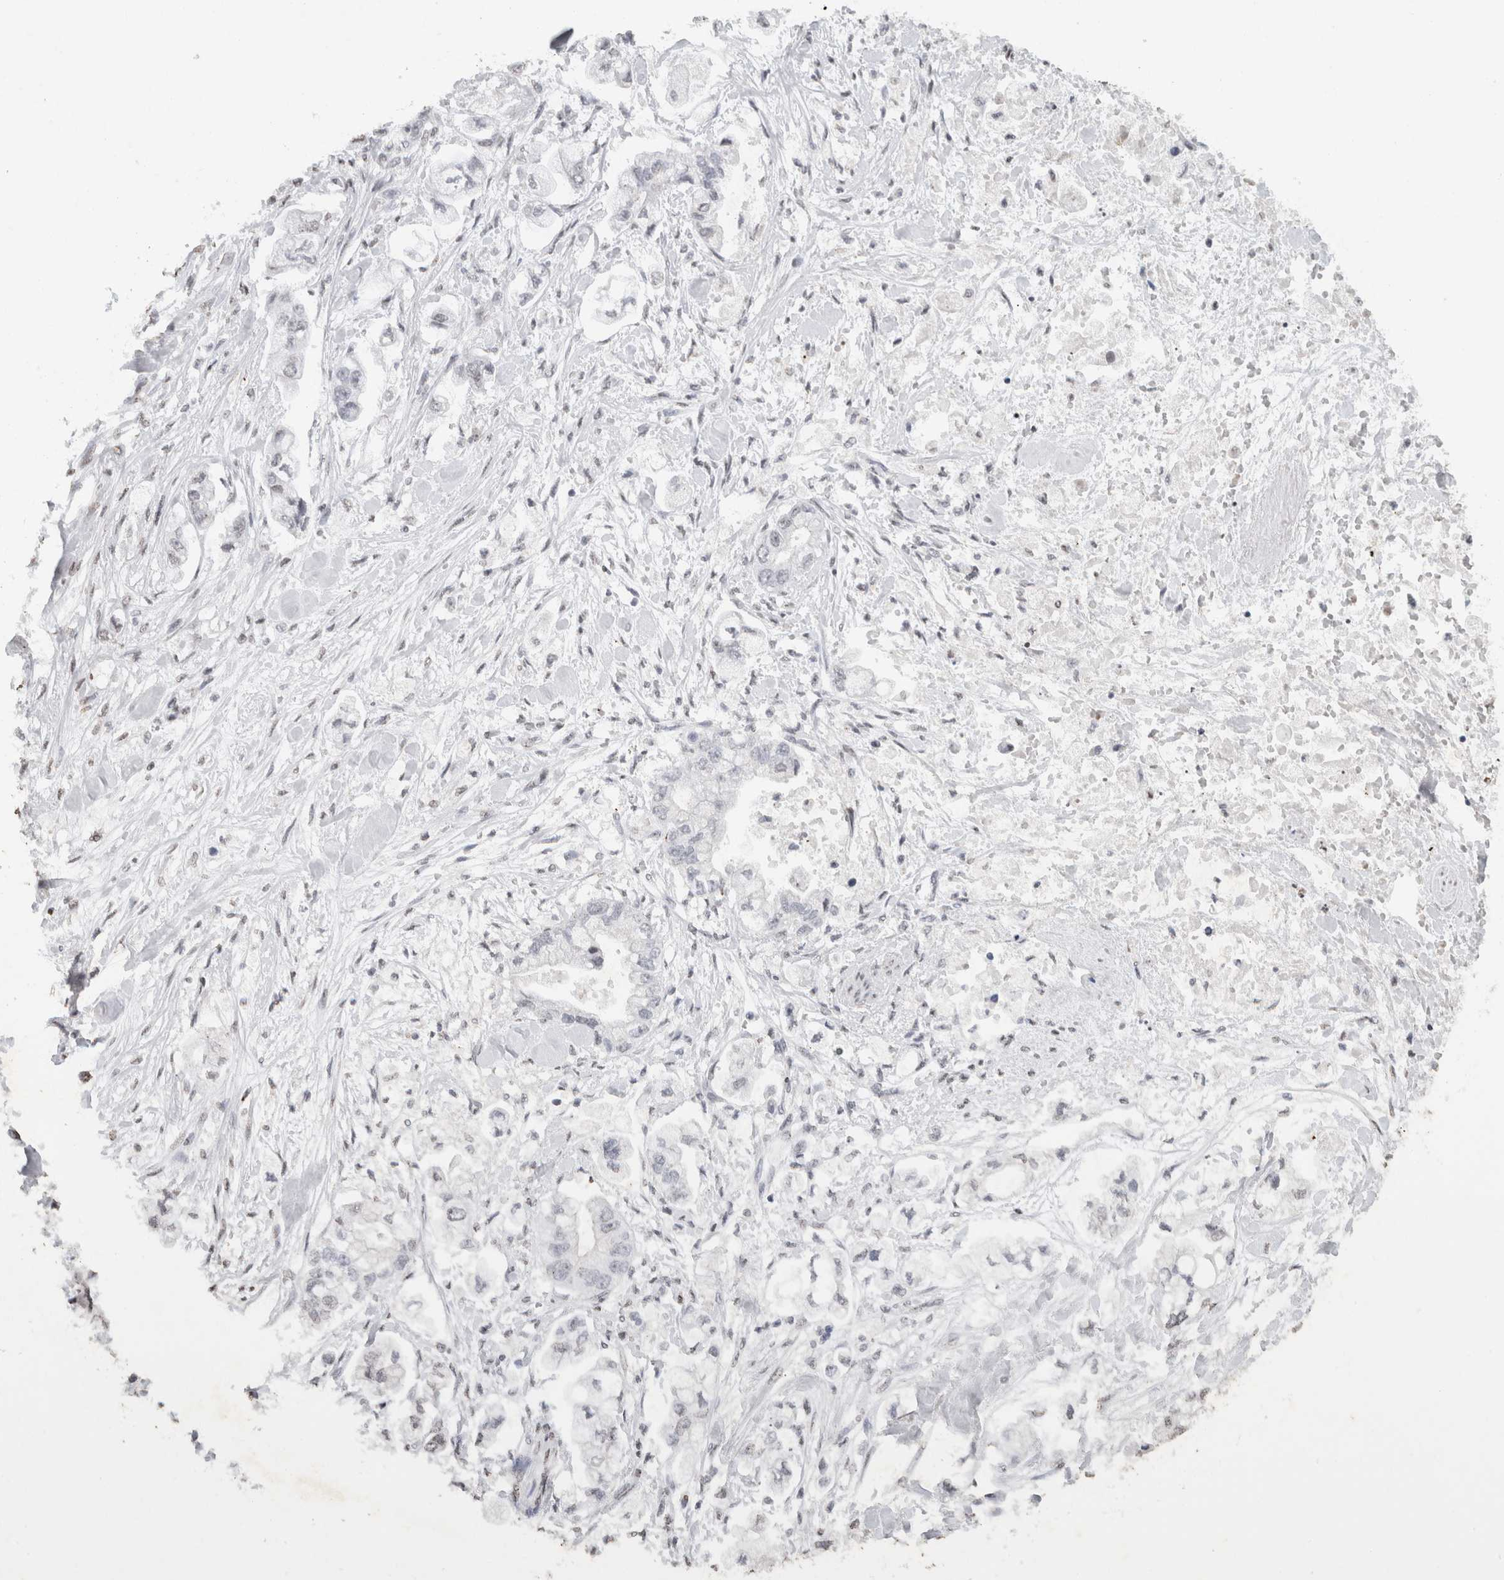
{"staining": {"intensity": "negative", "quantity": "none", "location": "none"}, "tissue": "stomach cancer", "cell_type": "Tumor cells", "image_type": "cancer", "snomed": [{"axis": "morphology", "description": "Normal tissue, NOS"}, {"axis": "morphology", "description": "Adenocarcinoma, NOS"}, {"axis": "topography", "description": "Stomach"}], "caption": "Tumor cells are negative for brown protein staining in adenocarcinoma (stomach).", "gene": "CNTN1", "patient": {"sex": "male", "age": 62}}